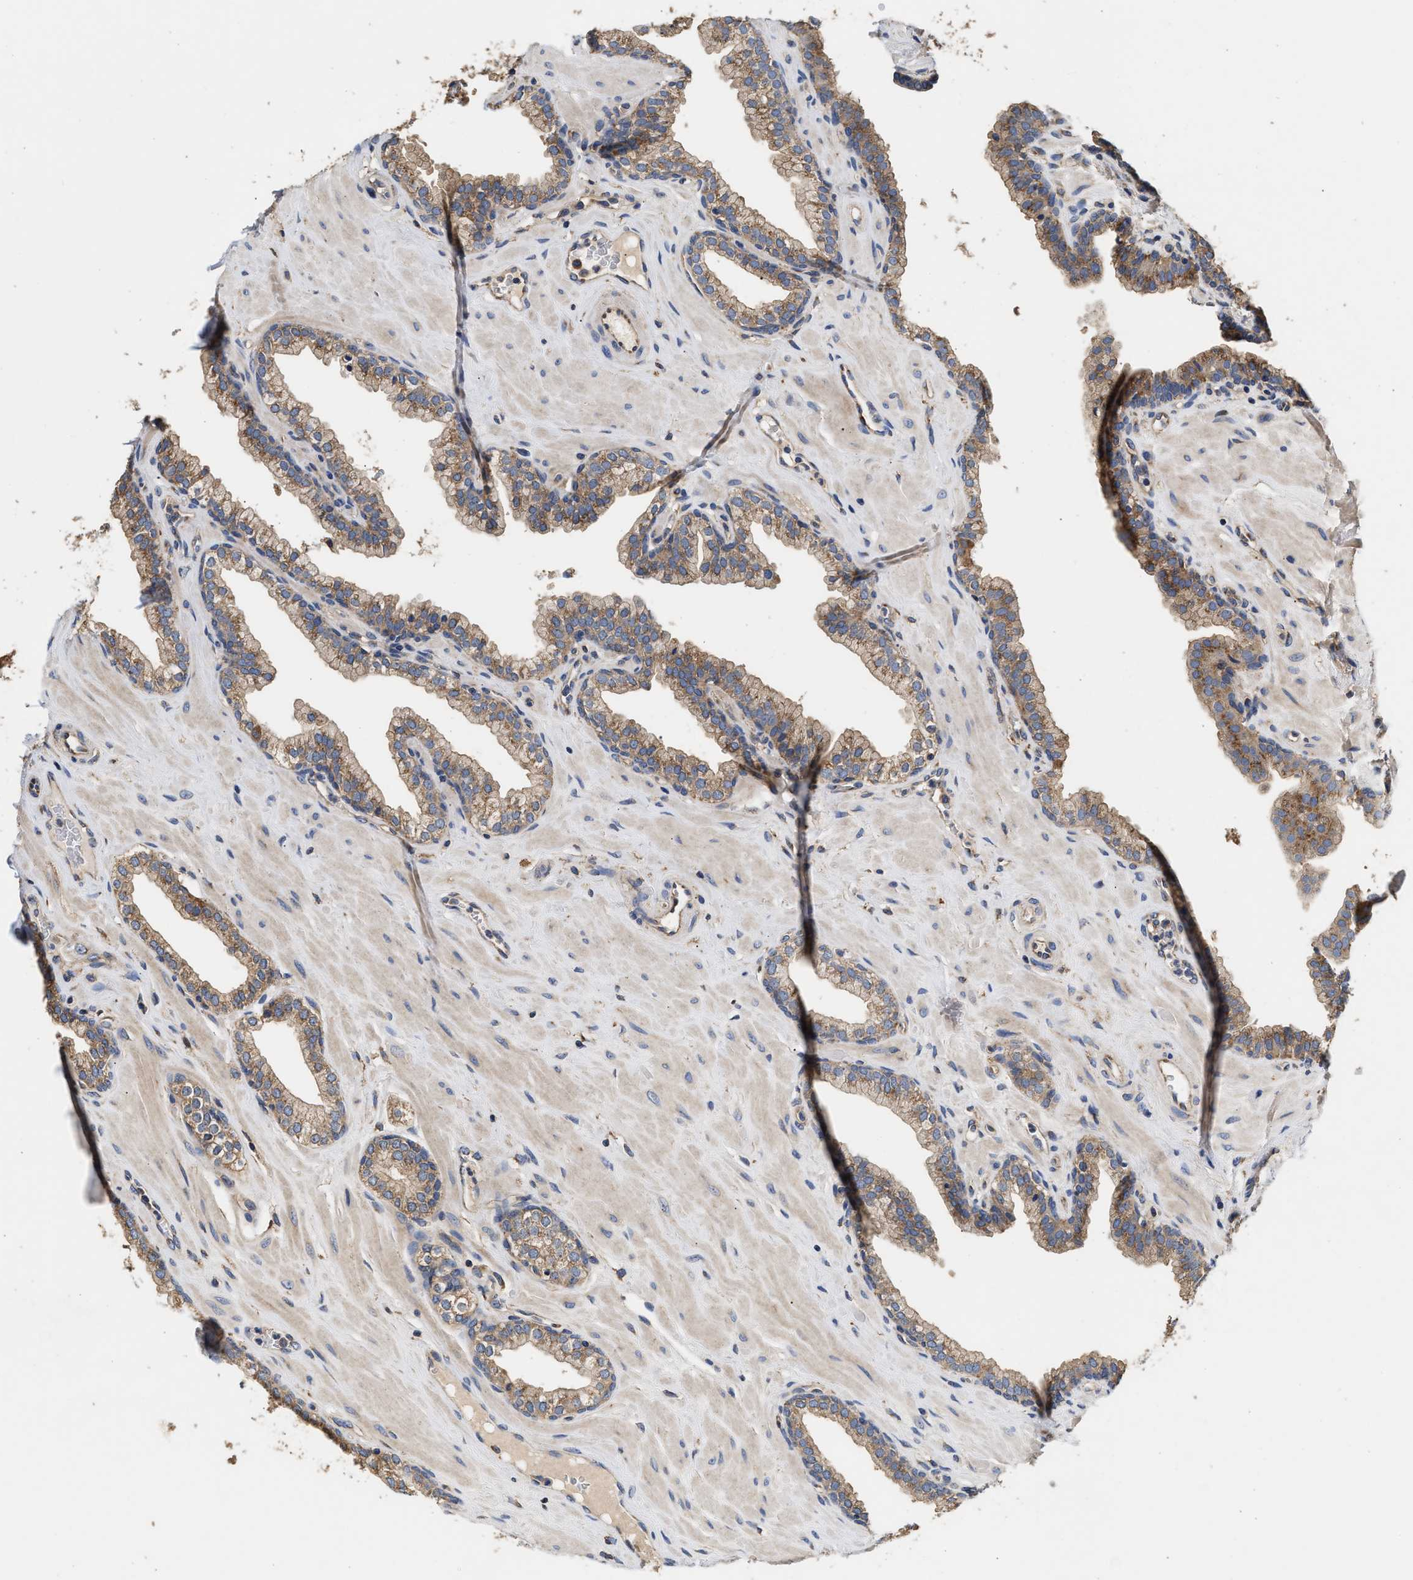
{"staining": {"intensity": "moderate", "quantity": ">75%", "location": "cytoplasmic/membranous"}, "tissue": "prostate", "cell_type": "Glandular cells", "image_type": "normal", "snomed": [{"axis": "morphology", "description": "Normal tissue, NOS"}, {"axis": "morphology", "description": "Urothelial carcinoma, Low grade"}, {"axis": "topography", "description": "Urinary bladder"}, {"axis": "topography", "description": "Prostate"}], "caption": "Immunohistochemistry (IHC) (DAB (3,3'-diaminobenzidine)) staining of normal prostate reveals moderate cytoplasmic/membranous protein expression in about >75% of glandular cells.", "gene": "KLB", "patient": {"sex": "male", "age": 60}}